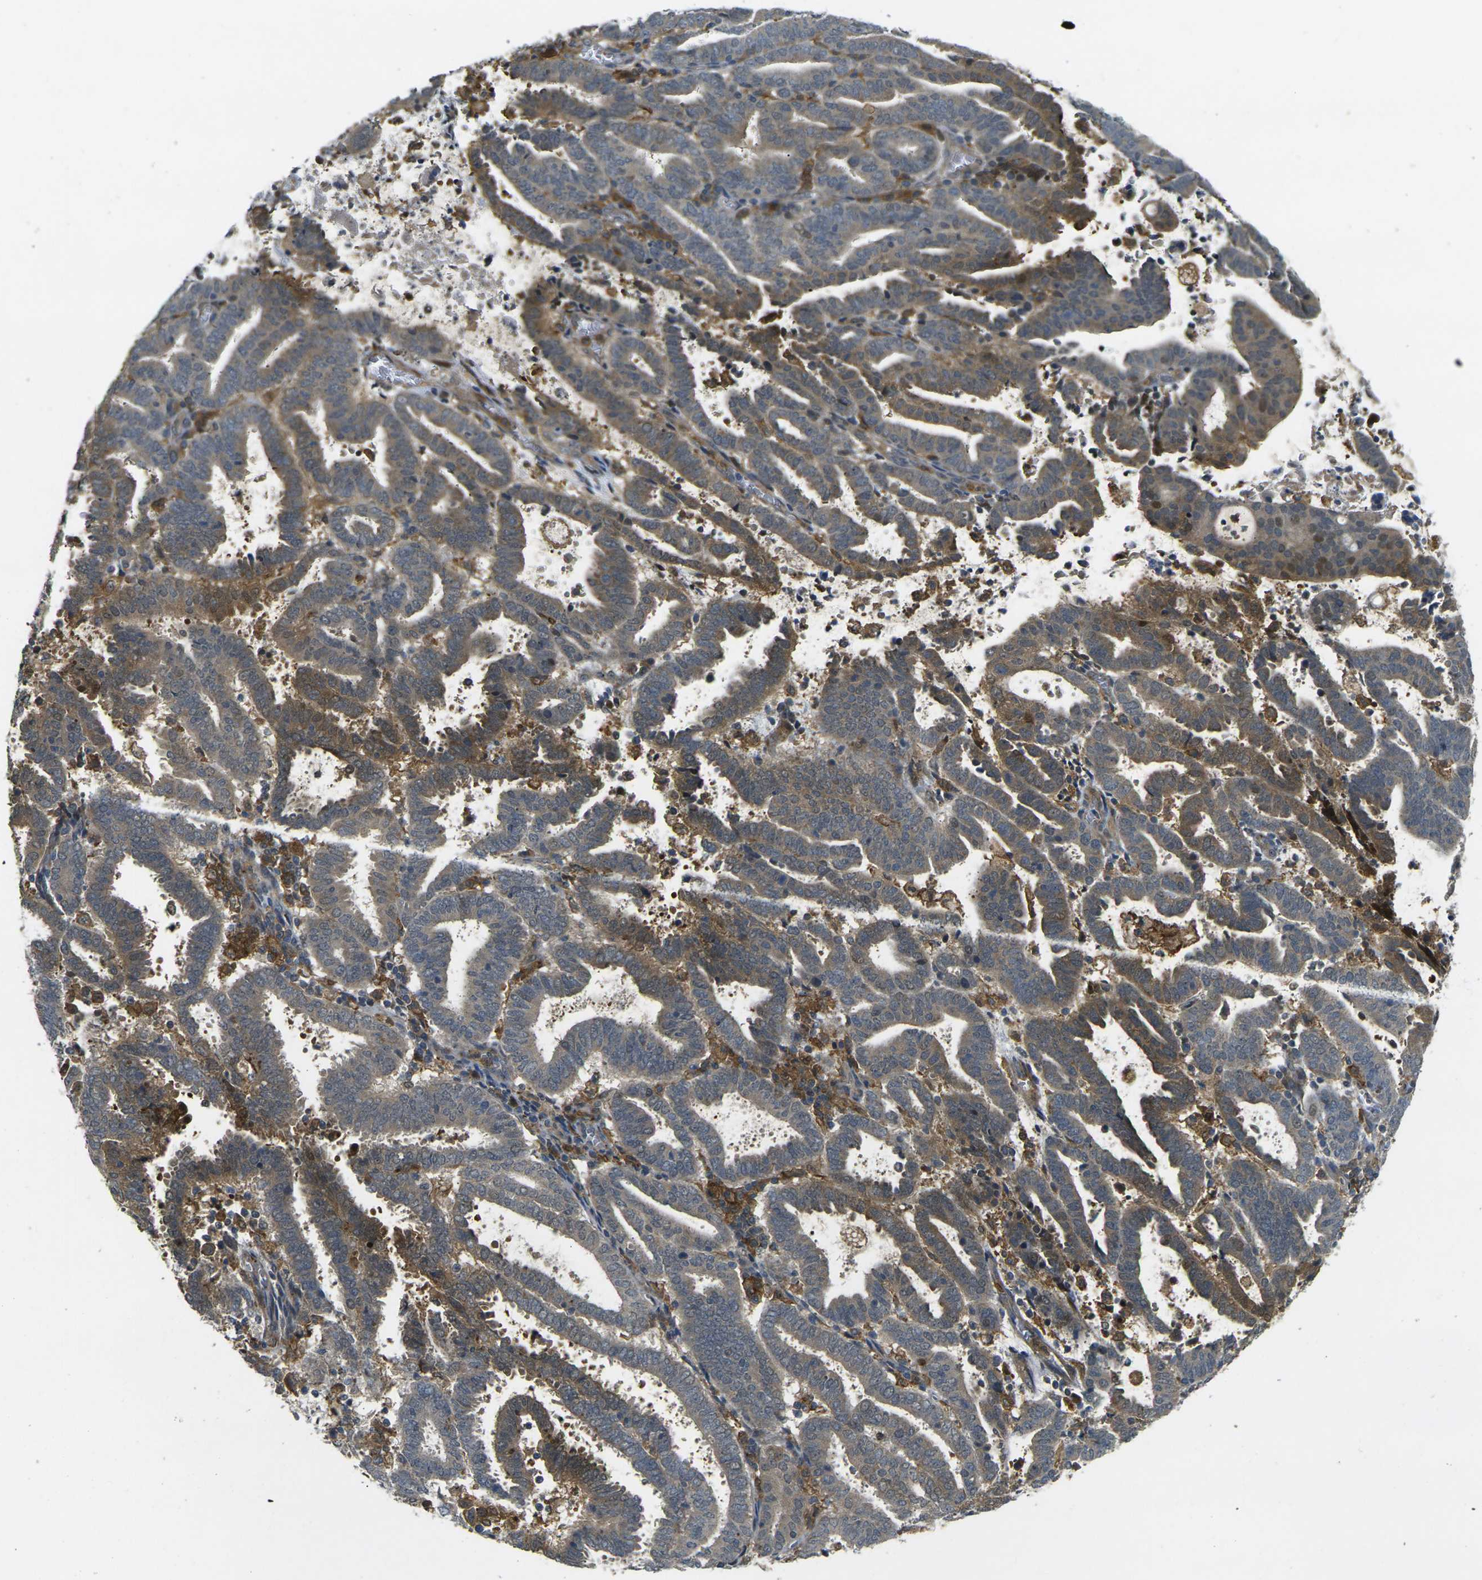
{"staining": {"intensity": "moderate", "quantity": ">75%", "location": "cytoplasmic/membranous"}, "tissue": "endometrial cancer", "cell_type": "Tumor cells", "image_type": "cancer", "snomed": [{"axis": "morphology", "description": "Adenocarcinoma, NOS"}, {"axis": "topography", "description": "Uterus"}], "caption": "IHC staining of endometrial cancer, which demonstrates medium levels of moderate cytoplasmic/membranous staining in about >75% of tumor cells indicating moderate cytoplasmic/membranous protein positivity. The staining was performed using DAB (brown) for protein detection and nuclei were counterstained in hematoxylin (blue).", "gene": "PIGL", "patient": {"sex": "female", "age": 83}}